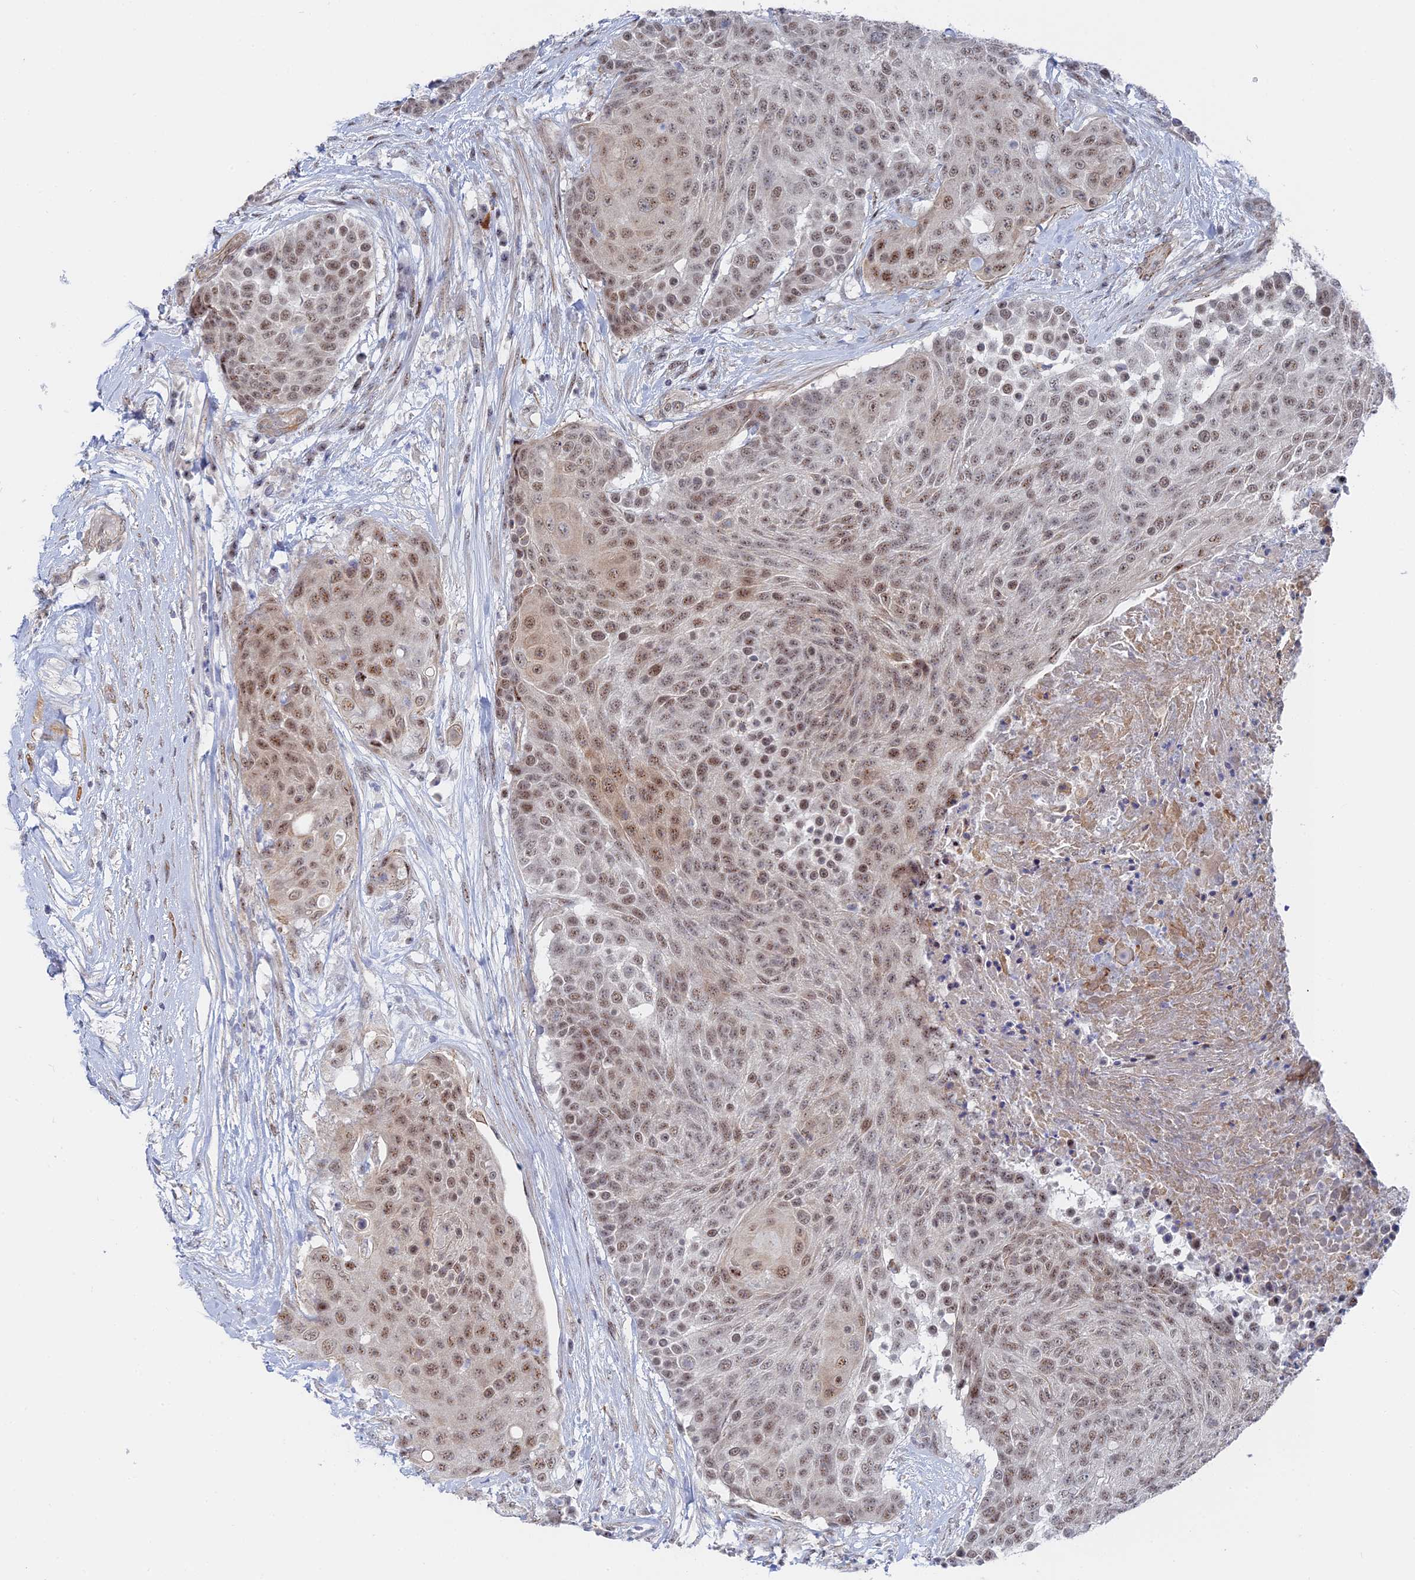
{"staining": {"intensity": "moderate", "quantity": ">75%", "location": "nuclear"}, "tissue": "urothelial cancer", "cell_type": "Tumor cells", "image_type": "cancer", "snomed": [{"axis": "morphology", "description": "Urothelial carcinoma, High grade"}, {"axis": "topography", "description": "Urinary bladder"}], "caption": "Tumor cells show medium levels of moderate nuclear staining in approximately >75% of cells in high-grade urothelial carcinoma.", "gene": "CFAP92", "patient": {"sex": "female", "age": 63}}